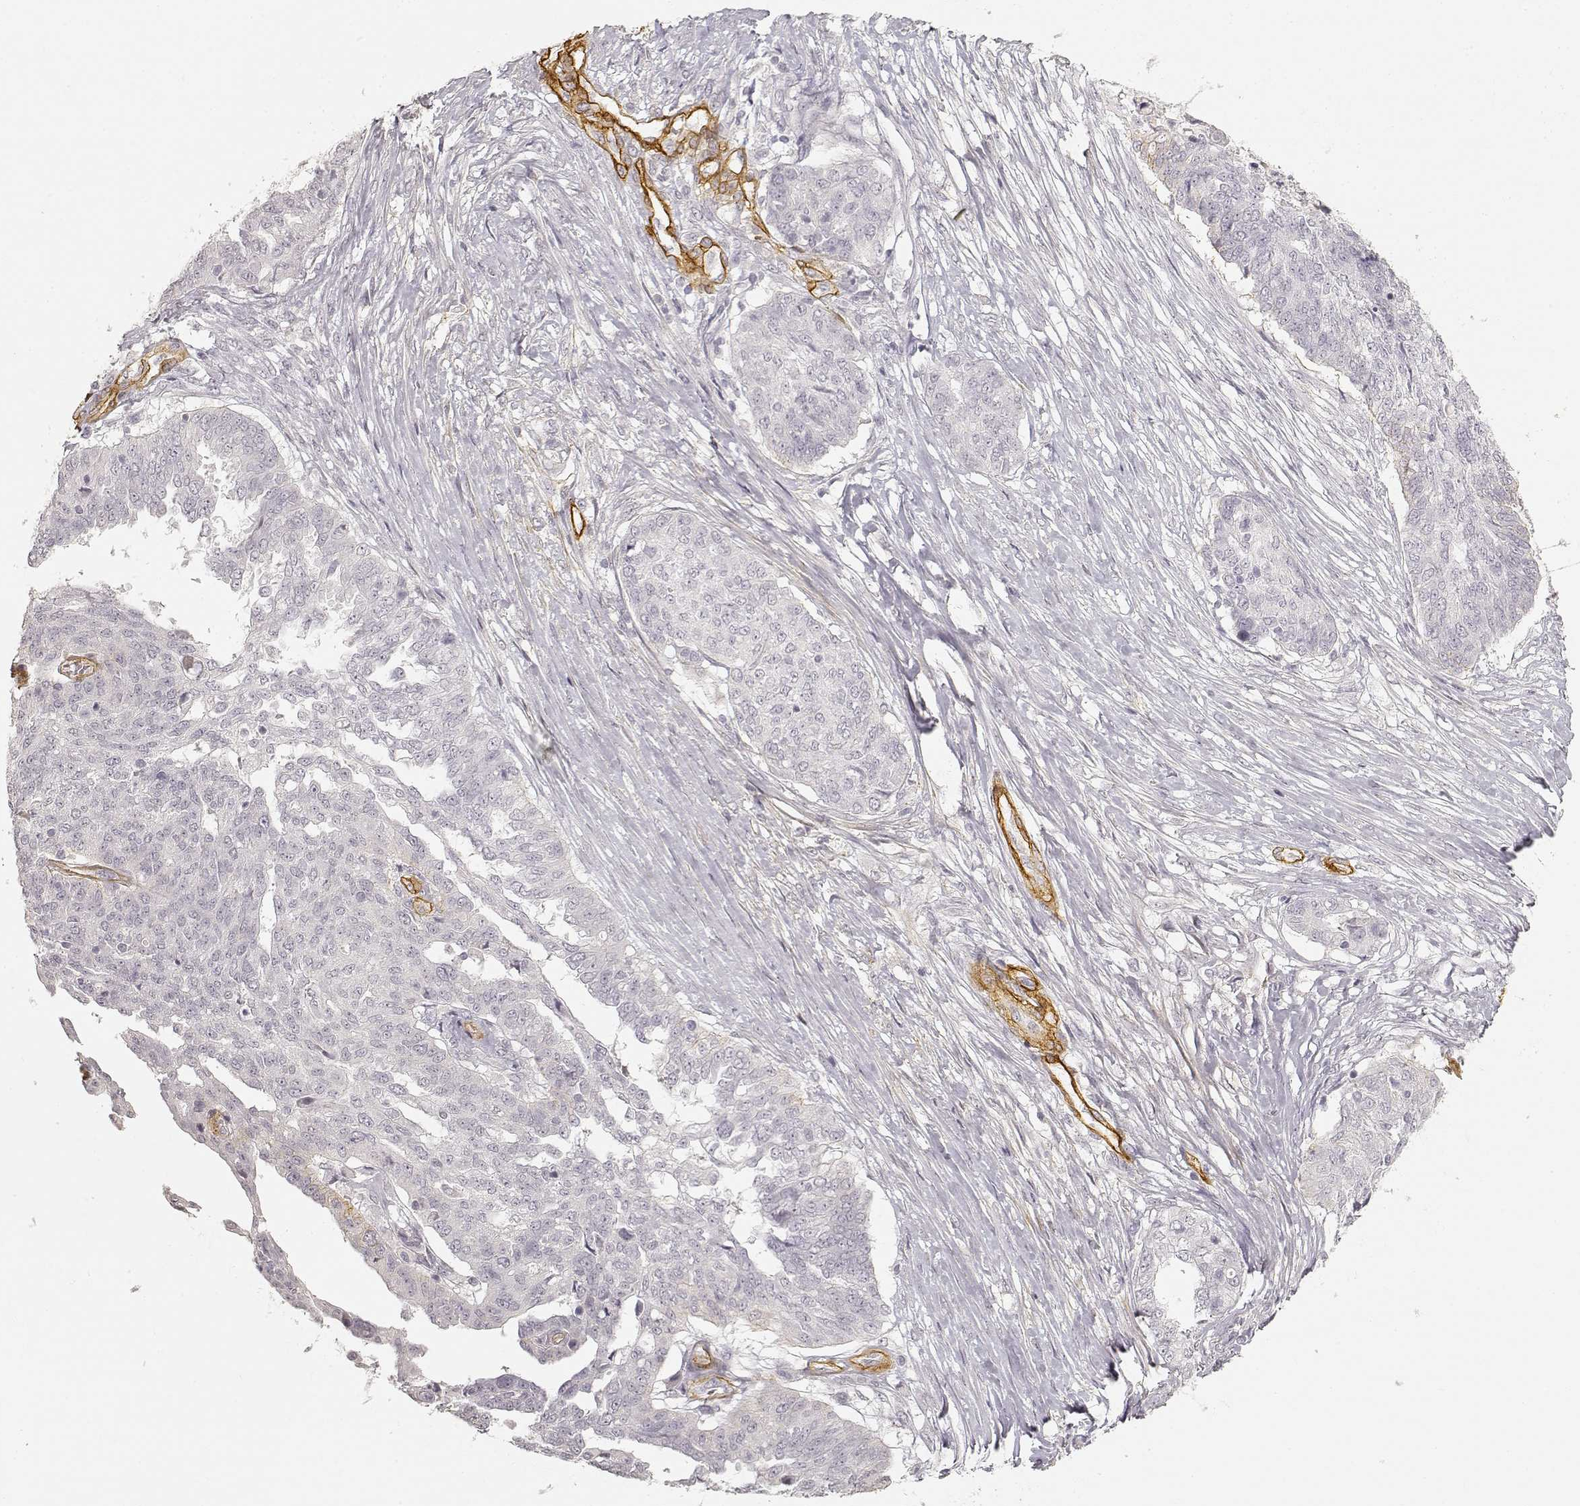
{"staining": {"intensity": "negative", "quantity": "none", "location": "none"}, "tissue": "ovarian cancer", "cell_type": "Tumor cells", "image_type": "cancer", "snomed": [{"axis": "morphology", "description": "Cystadenocarcinoma, serous, NOS"}, {"axis": "topography", "description": "Ovary"}], "caption": "Tumor cells show no significant protein expression in serous cystadenocarcinoma (ovarian).", "gene": "LAMA4", "patient": {"sex": "female", "age": 67}}